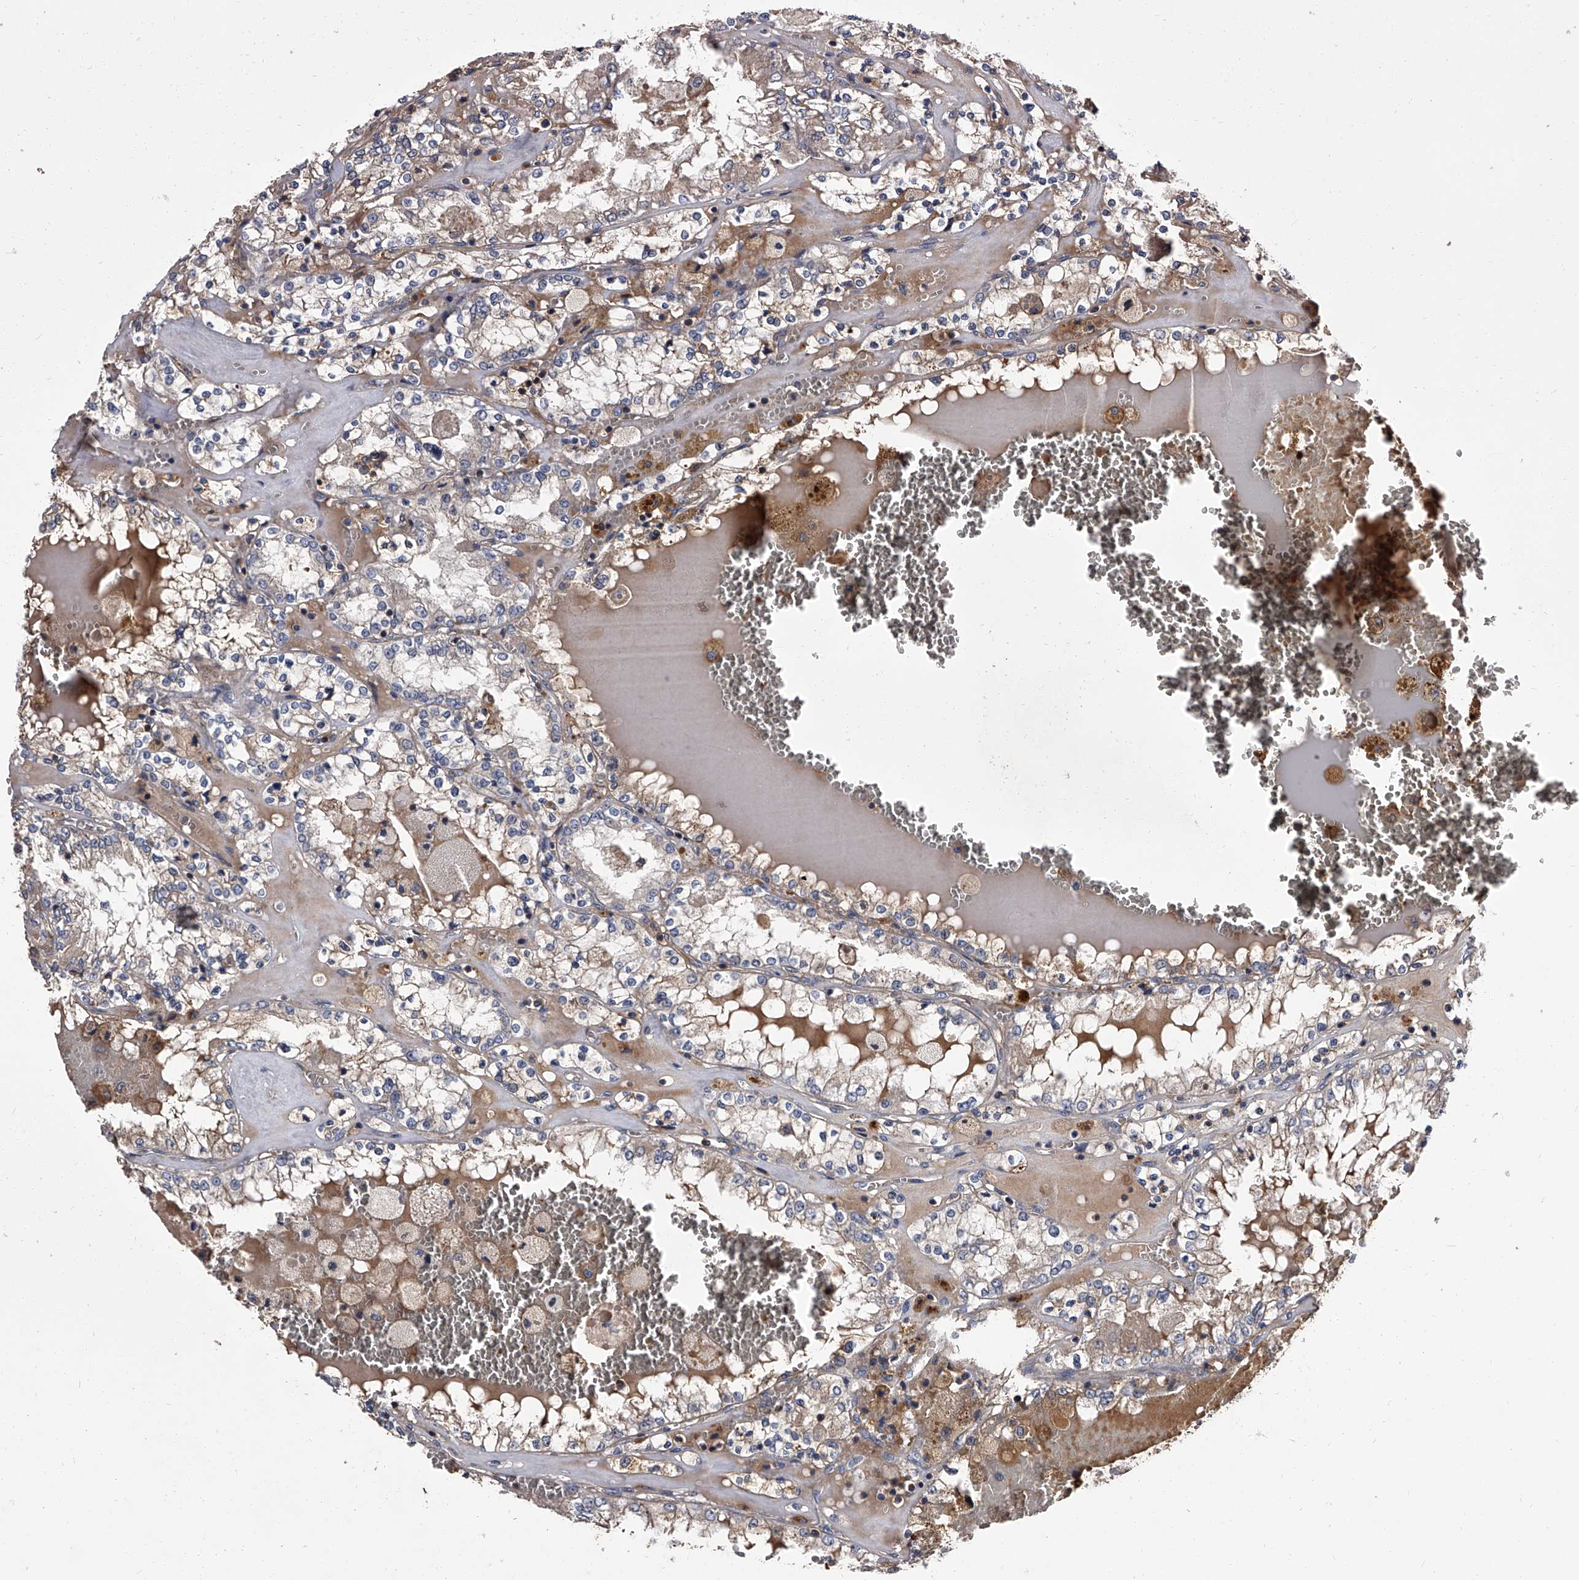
{"staining": {"intensity": "weak", "quantity": "<25%", "location": "cytoplasmic/membranous"}, "tissue": "renal cancer", "cell_type": "Tumor cells", "image_type": "cancer", "snomed": [{"axis": "morphology", "description": "Adenocarcinoma, NOS"}, {"axis": "topography", "description": "Kidney"}], "caption": "The photomicrograph reveals no staining of tumor cells in renal adenocarcinoma.", "gene": "STK36", "patient": {"sex": "female", "age": 56}}